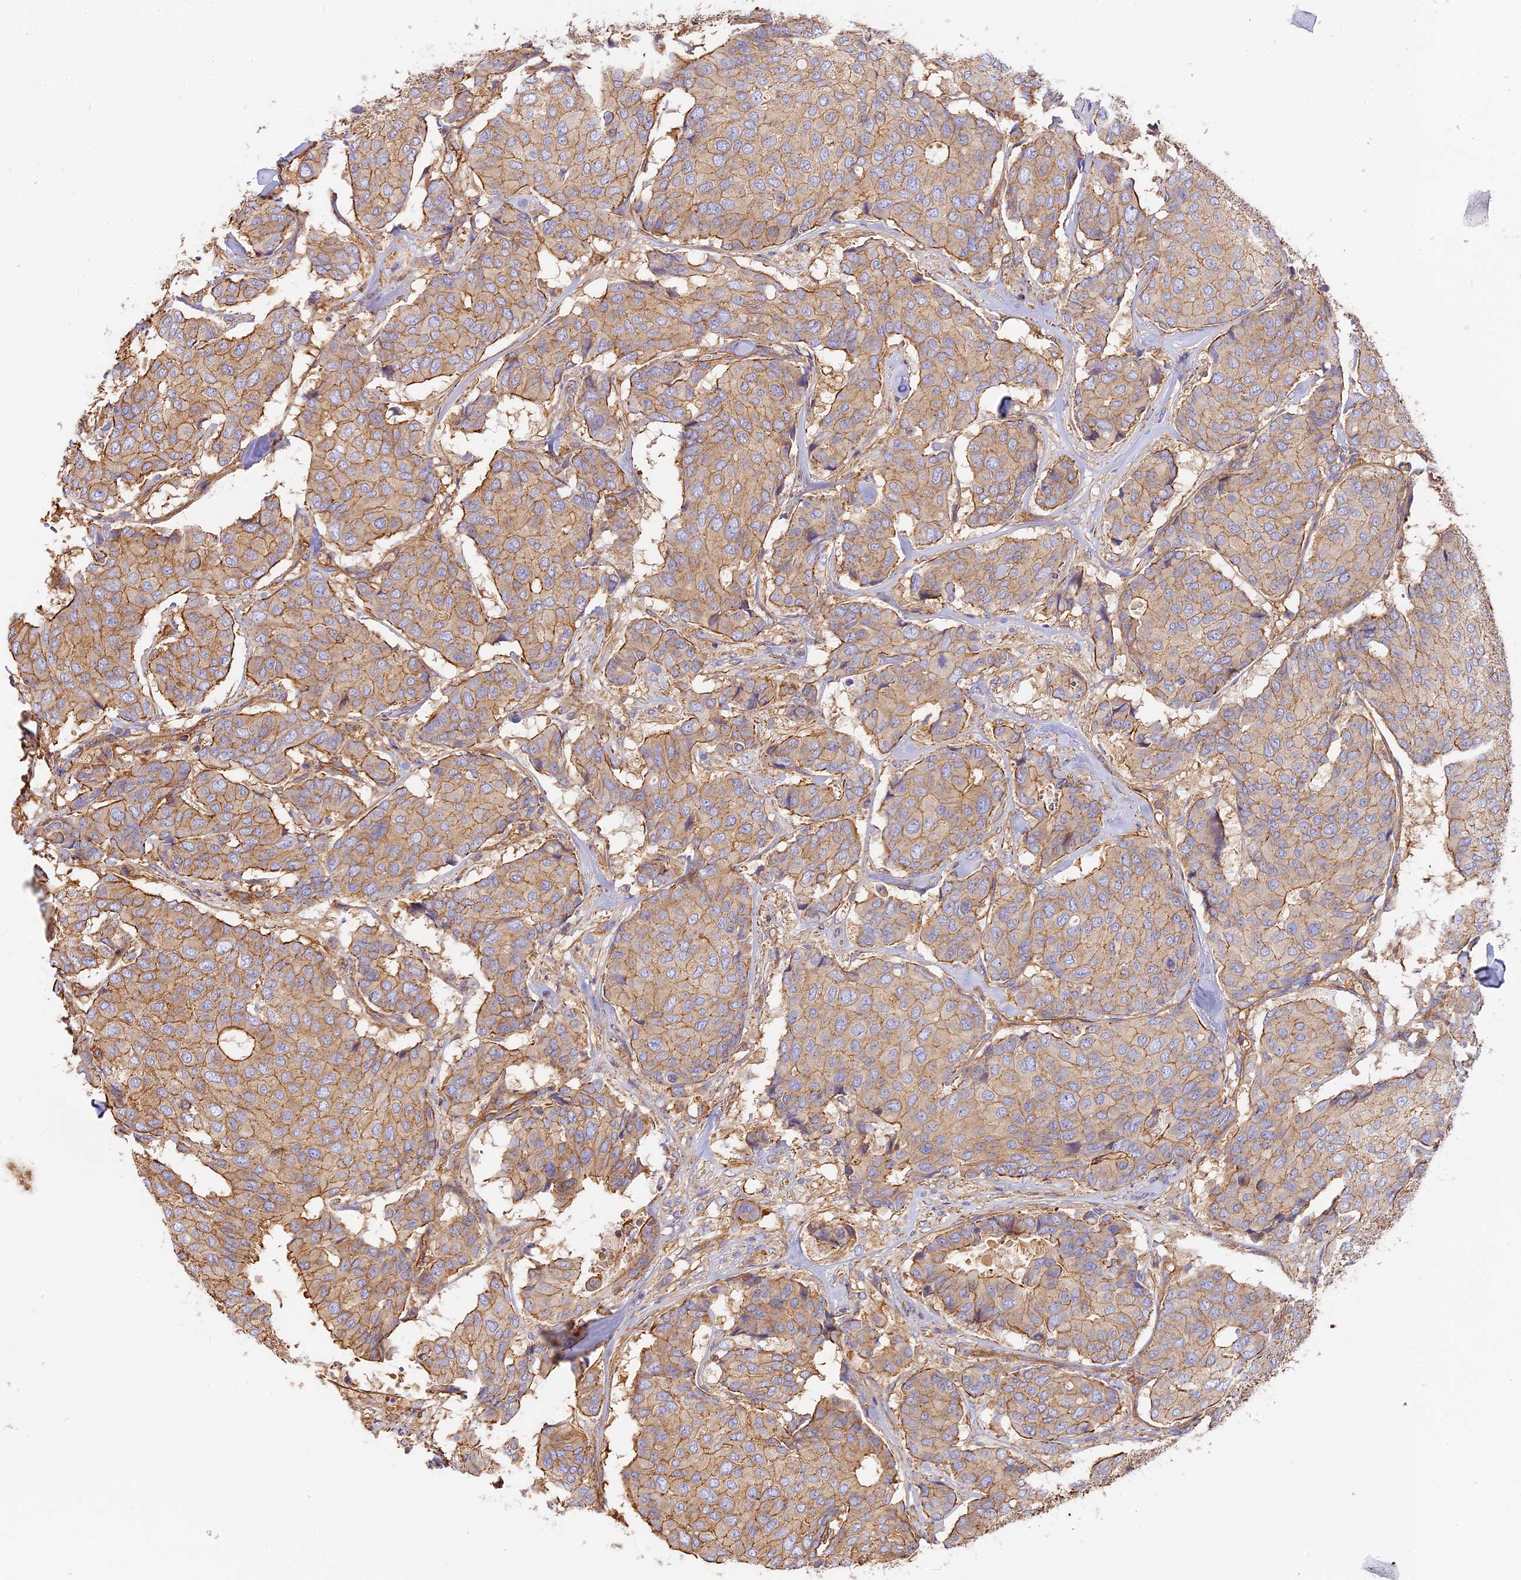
{"staining": {"intensity": "weak", "quantity": ">75%", "location": "cytoplasmic/membranous"}, "tissue": "breast cancer", "cell_type": "Tumor cells", "image_type": "cancer", "snomed": [{"axis": "morphology", "description": "Duct carcinoma"}, {"axis": "topography", "description": "Breast"}], "caption": "High-power microscopy captured an immunohistochemistry photomicrograph of breast infiltrating ductal carcinoma, revealing weak cytoplasmic/membranous staining in approximately >75% of tumor cells.", "gene": "VPS18", "patient": {"sex": "female", "age": 75}}